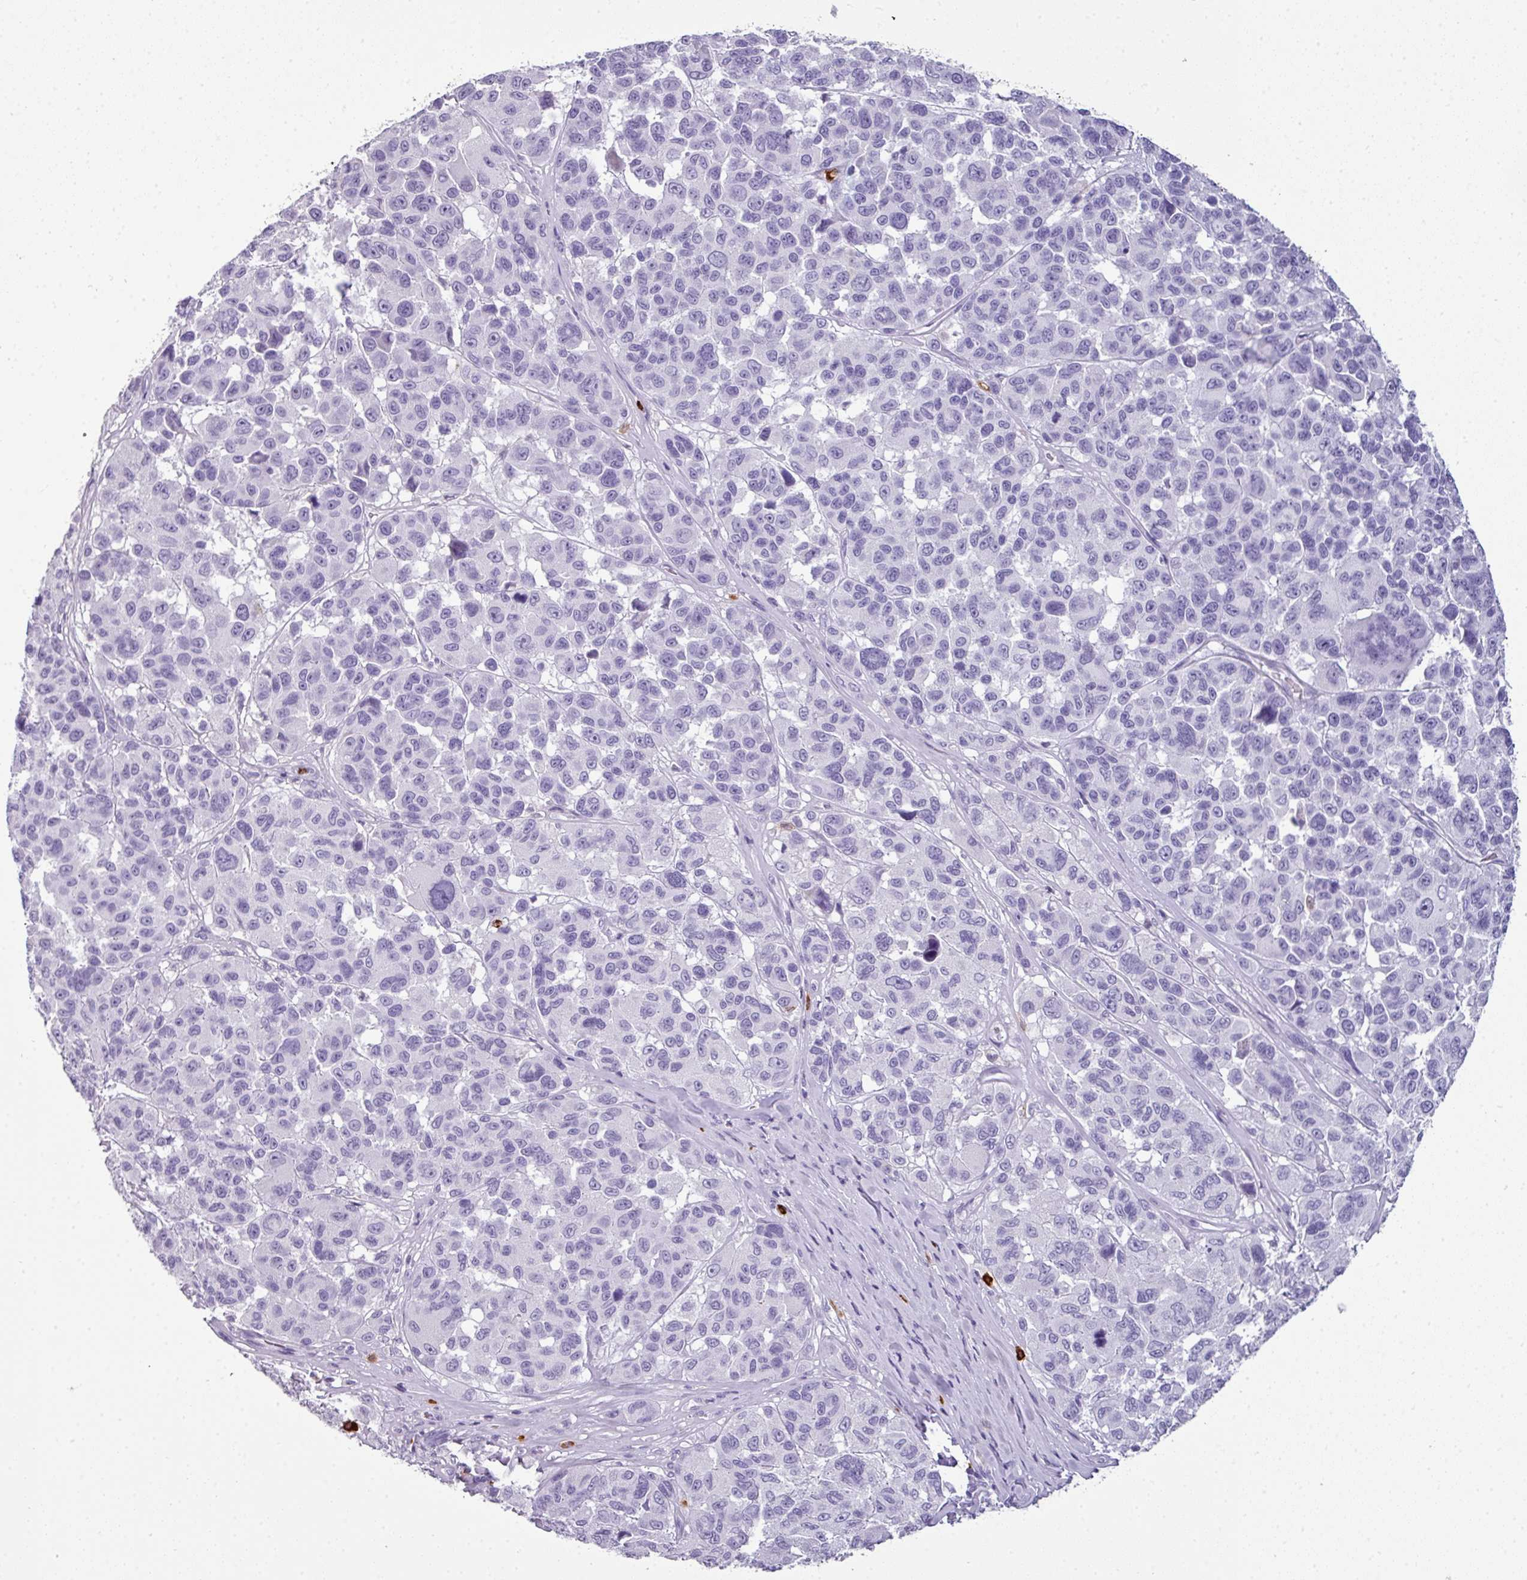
{"staining": {"intensity": "negative", "quantity": "none", "location": "none"}, "tissue": "melanoma", "cell_type": "Tumor cells", "image_type": "cancer", "snomed": [{"axis": "morphology", "description": "Malignant melanoma, NOS"}, {"axis": "topography", "description": "Skin"}], "caption": "DAB immunohistochemical staining of malignant melanoma exhibits no significant staining in tumor cells.", "gene": "CTSG", "patient": {"sex": "female", "age": 66}}